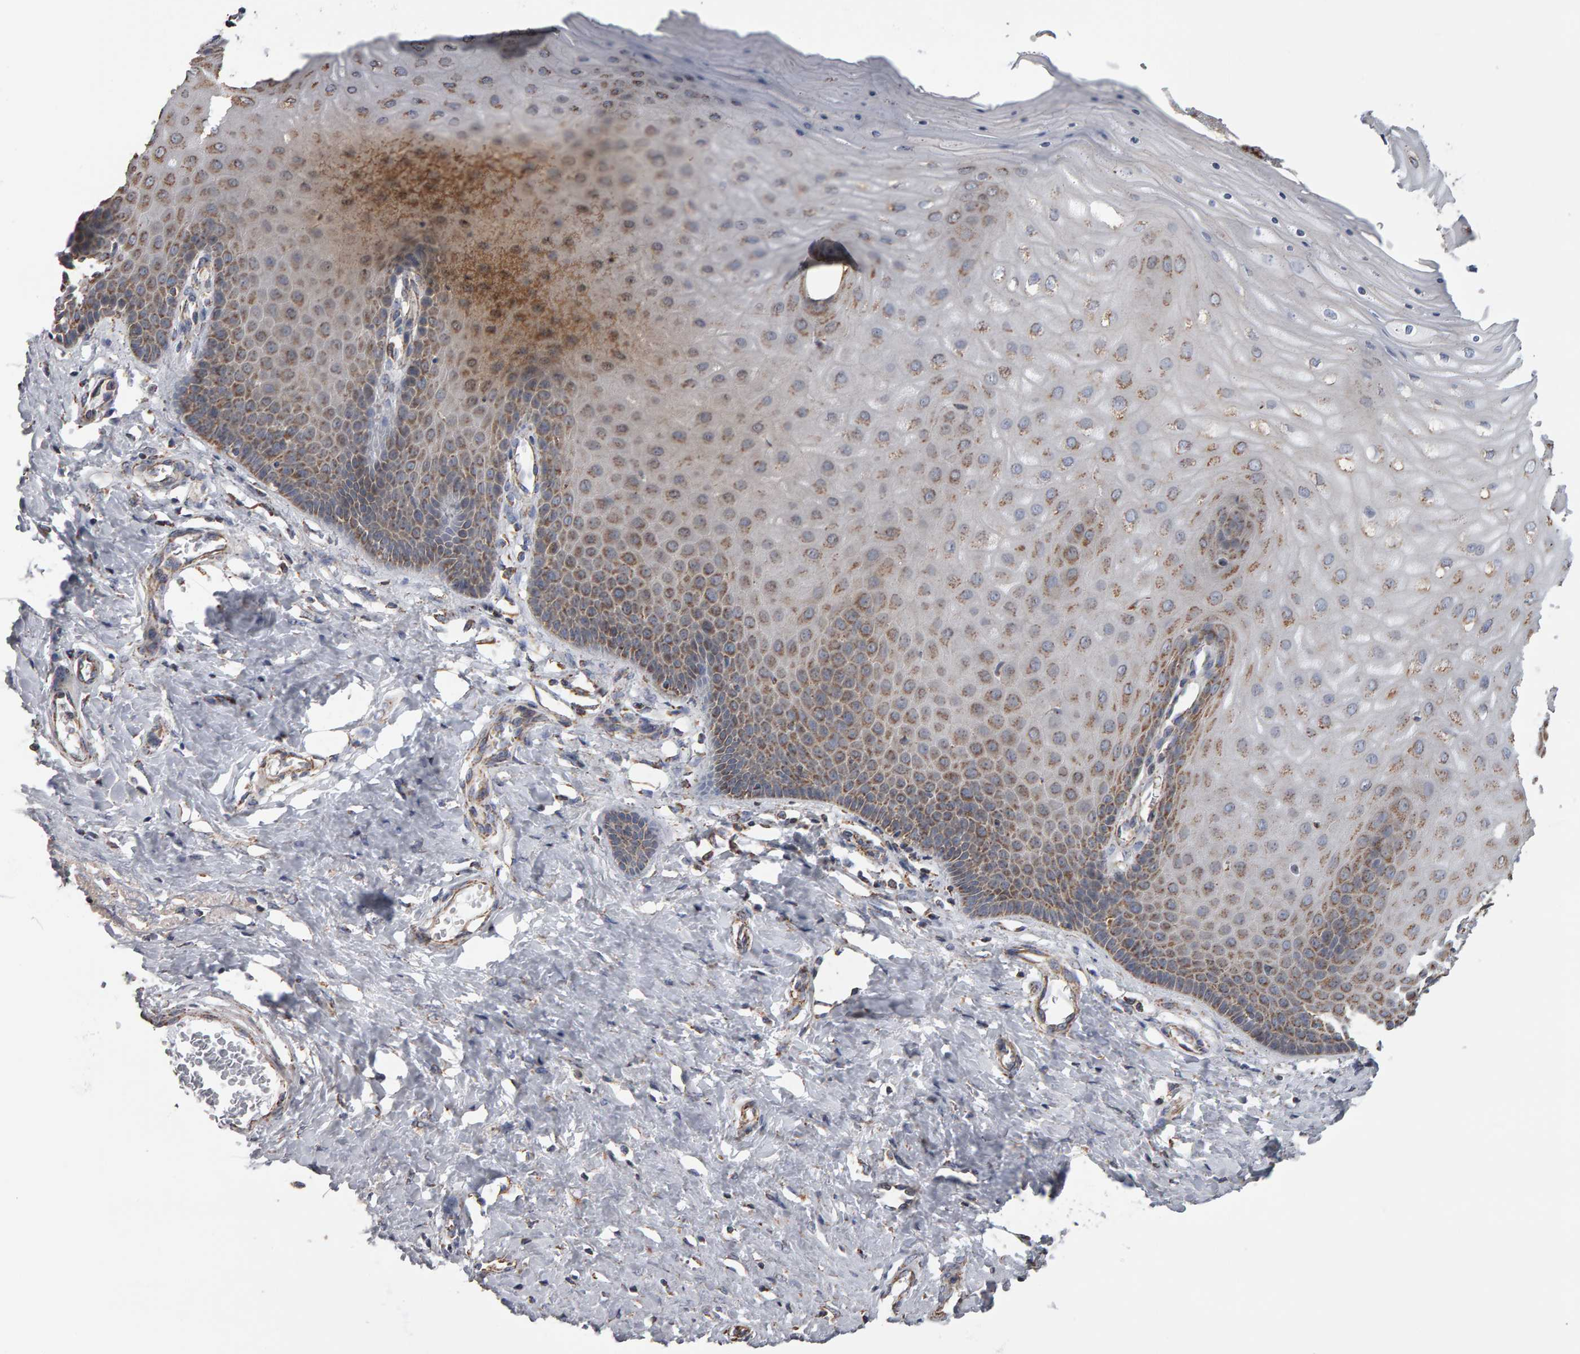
{"staining": {"intensity": "weak", "quantity": ">75%", "location": "cytoplasmic/membranous"}, "tissue": "cervix", "cell_type": "Glandular cells", "image_type": "normal", "snomed": [{"axis": "morphology", "description": "Normal tissue, NOS"}, {"axis": "topography", "description": "Cervix"}], "caption": "This micrograph reveals immunohistochemistry (IHC) staining of benign cervix, with low weak cytoplasmic/membranous positivity in approximately >75% of glandular cells.", "gene": "TOM1L1", "patient": {"sex": "female", "age": 55}}